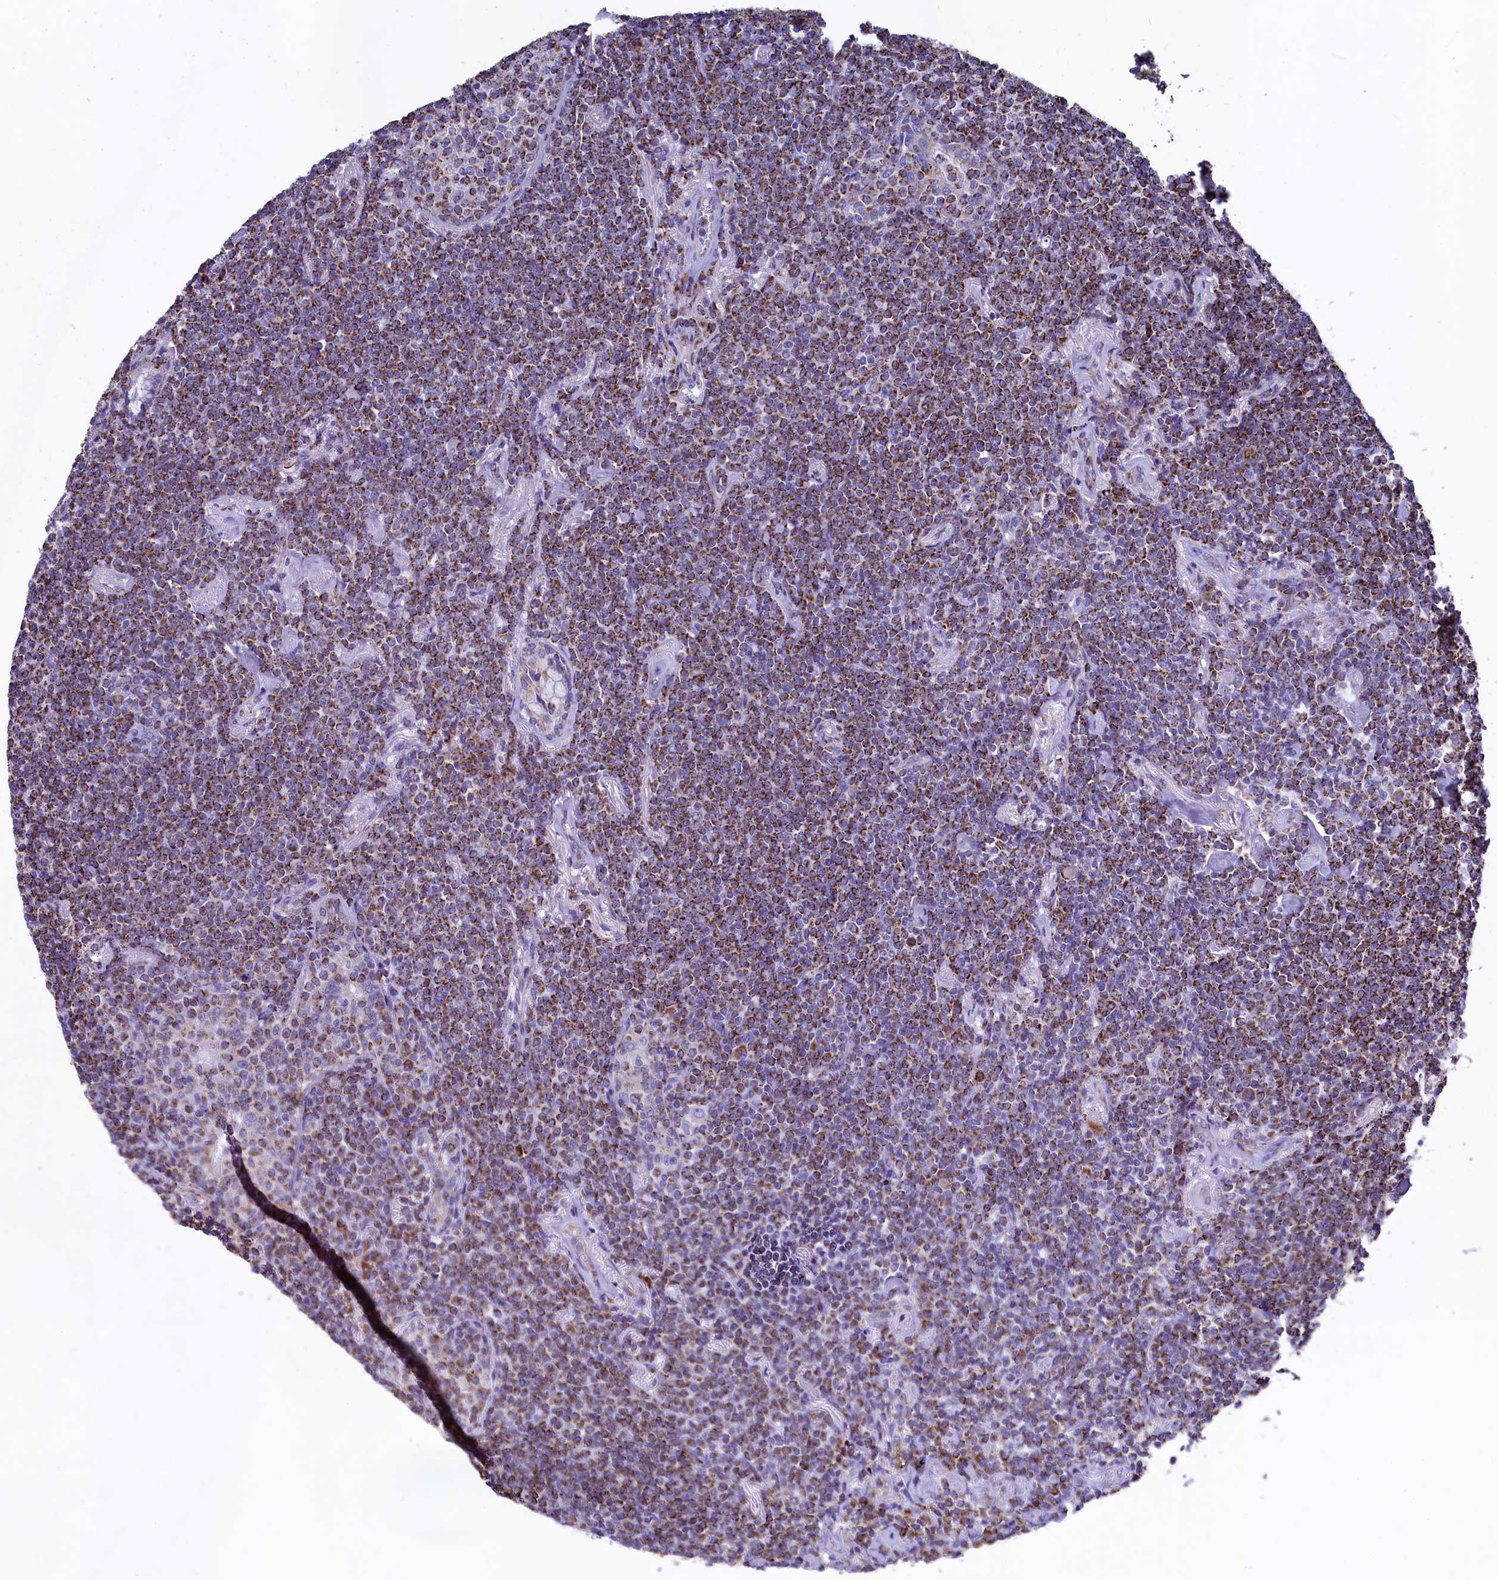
{"staining": {"intensity": "moderate", "quantity": ">75%", "location": "cytoplasmic/membranous"}, "tissue": "lymphoma", "cell_type": "Tumor cells", "image_type": "cancer", "snomed": [{"axis": "morphology", "description": "Malignant lymphoma, non-Hodgkin's type, Low grade"}, {"axis": "topography", "description": "Lung"}], "caption": "A brown stain labels moderate cytoplasmic/membranous expression of a protein in lymphoma tumor cells.", "gene": "IDH3A", "patient": {"sex": "female", "age": 71}}